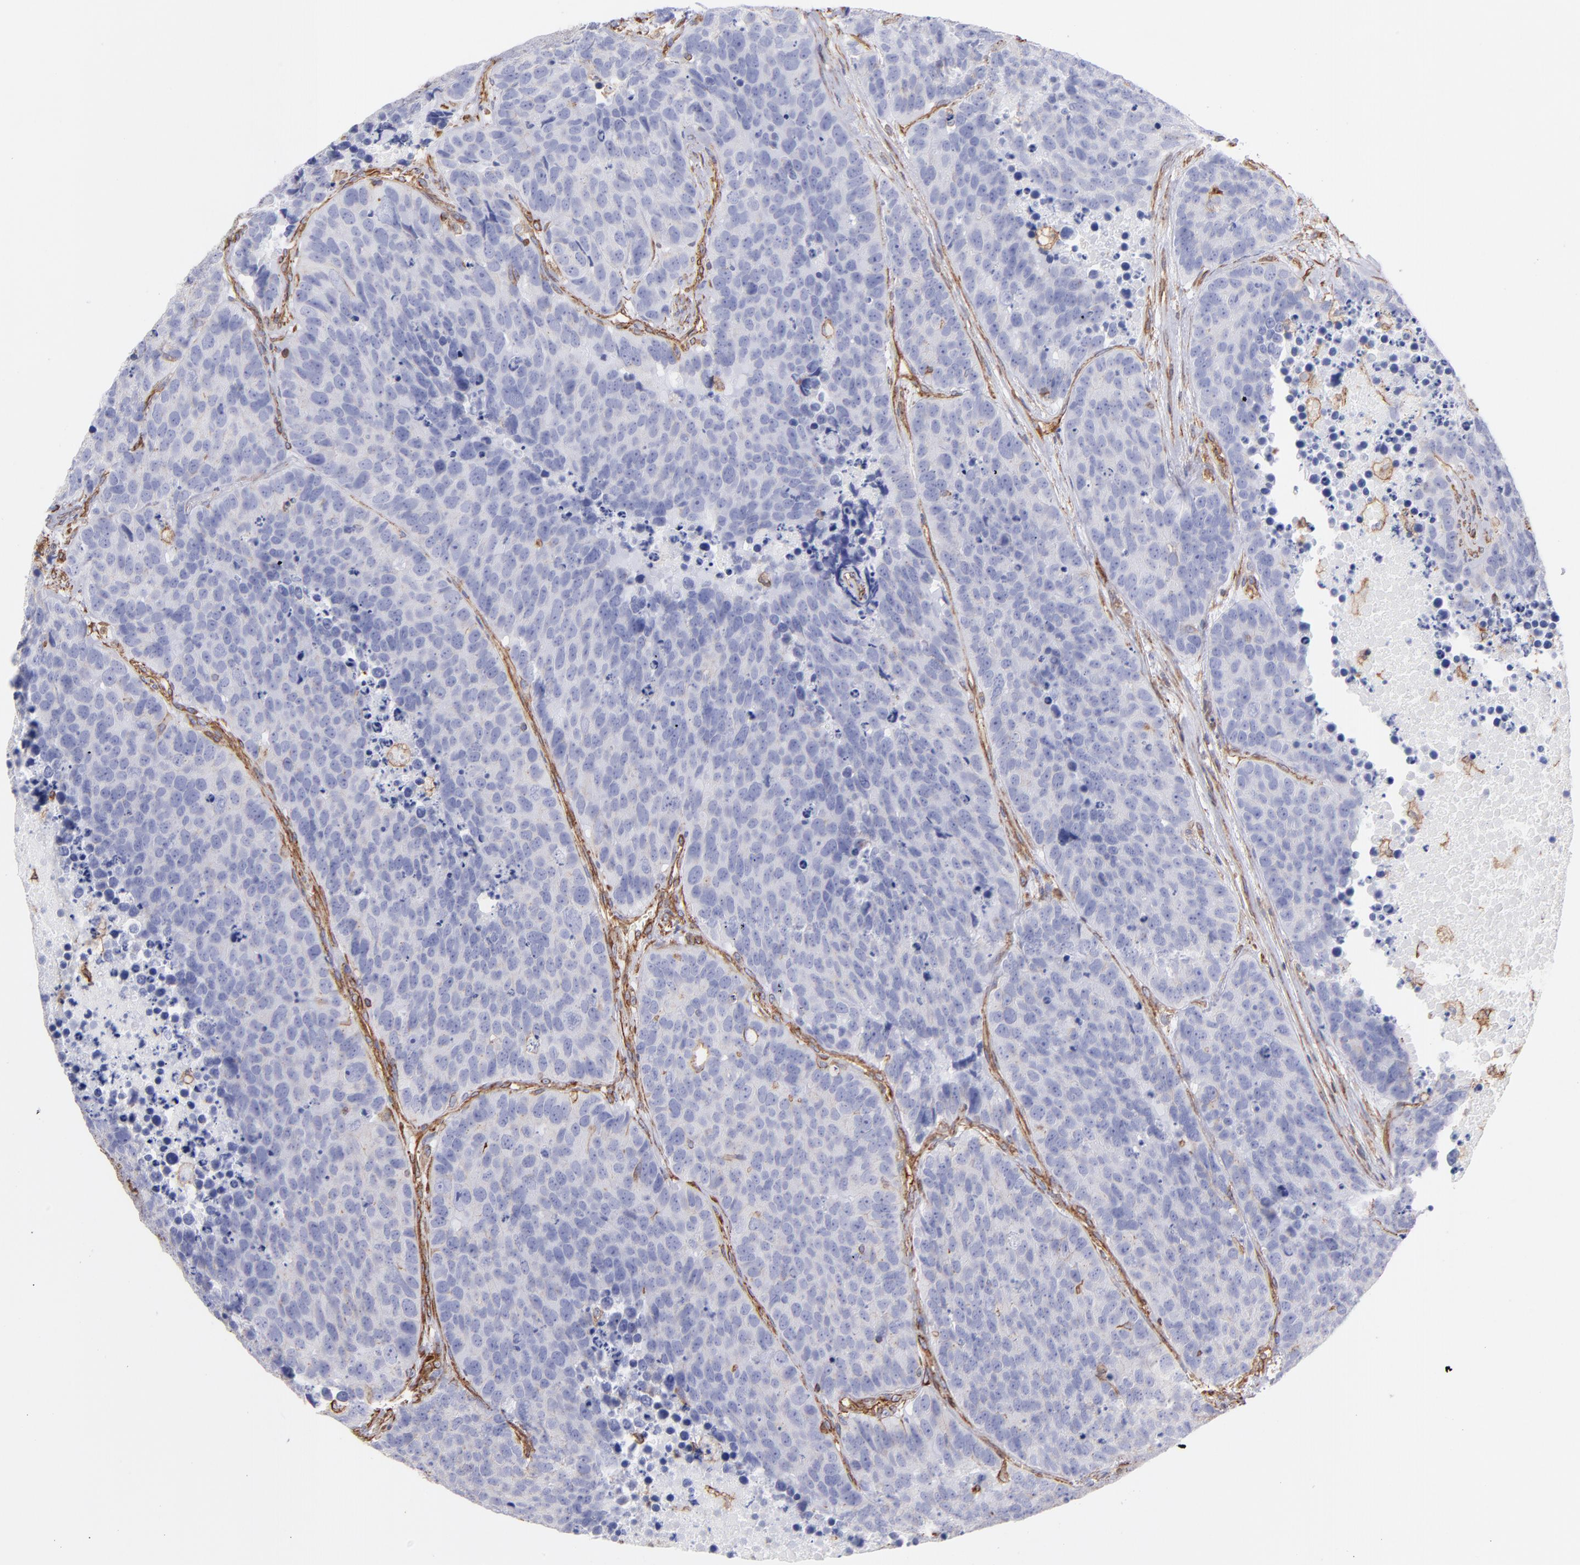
{"staining": {"intensity": "negative", "quantity": "none", "location": "none"}, "tissue": "carcinoid", "cell_type": "Tumor cells", "image_type": "cancer", "snomed": [{"axis": "morphology", "description": "Carcinoid, malignant, NOS"}, {"axis": "topography", "description": "Lung"}], "caption": "High power microscopy image of an immunohistochemistry photomicrograph of carcinoid, revealing no significant expression in tumor cells. (DAB IHC visualized using brightfield microscopy, high magnification).", "gene": "PLEC", "patient": {"sex": "male", "age": 60}}